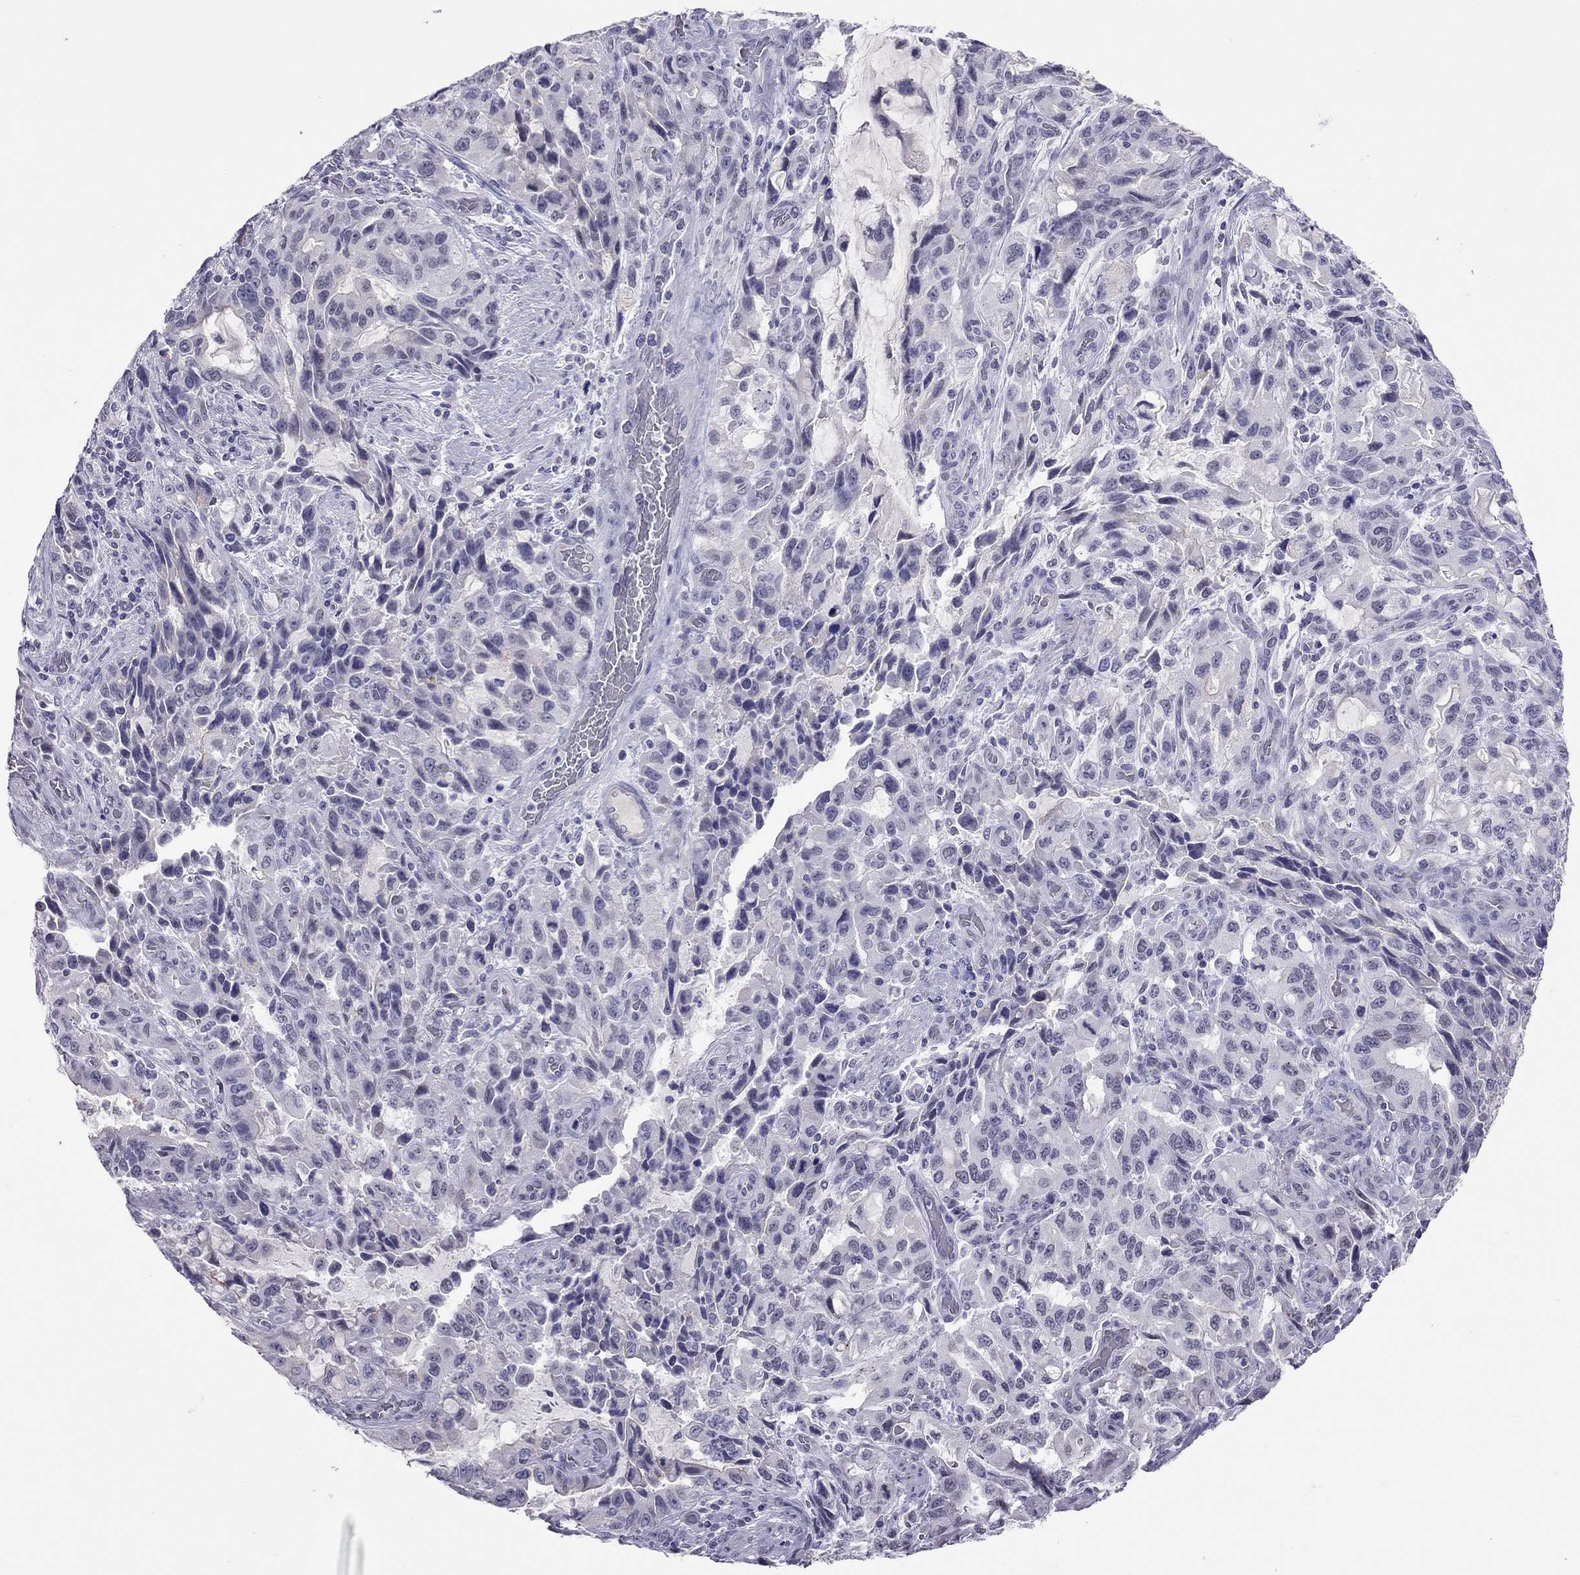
{"staining": {"intensity": "negative", "quantity": "none", "location": "none"}, "tissue": "stomach cancer", "cell_type": "Tumor cells", "image_type": "cancer", "snomed": [{"axis": "morphology", "description": "Adenocarcinoma, NOS"}, {"axis": "topography", "description": "Stomach, upper"}], "caption": "There is no significant positivity in tumor cells of adenocarcinoma (stomach). (Stains: DAB (3,3'-diaminobenzidine) immunohistochemistry with hematoxylin counter stain, Microscopy: brightfield microscopy at high magnification).", "gene": "JHY", "patient": {"sex": "male", "age": 85}}